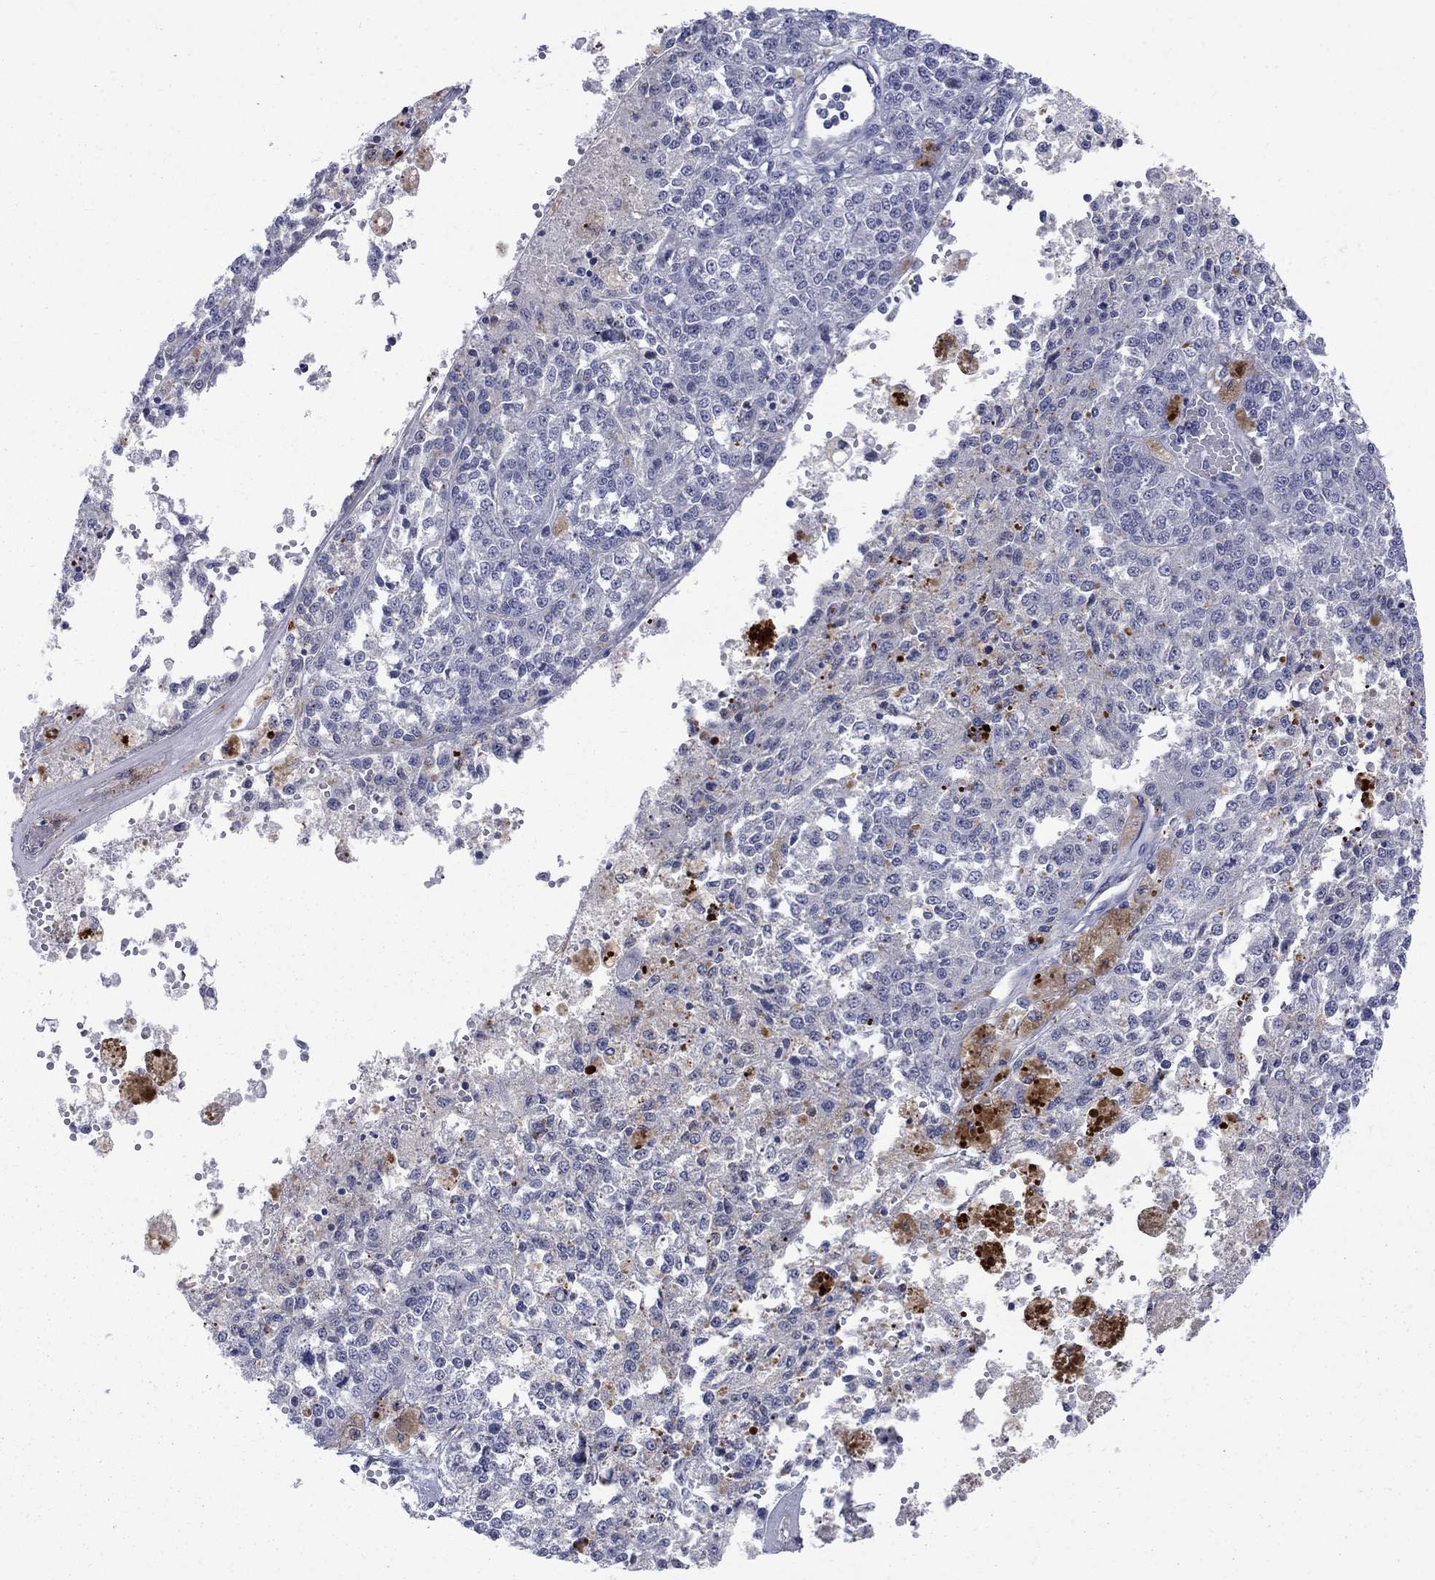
{"staining": {"intensity": "negative", "quantity": "none", "location": "none"}, "tissue": "melanoma", "cell_type": "Tumor cells", "image_type": "cancer", "snomed": [{"axis": "morphology", "description": "Malignant melanoma, Metastatic site"}, {"axis": "topography", "description": "Lymph node"}], "caption": "Tumor cells are negative for brown protein staining in malignant melanoma (metastatic site).", "gene": "HKDC1", "patient": {"sex": "female", "age": 64}}